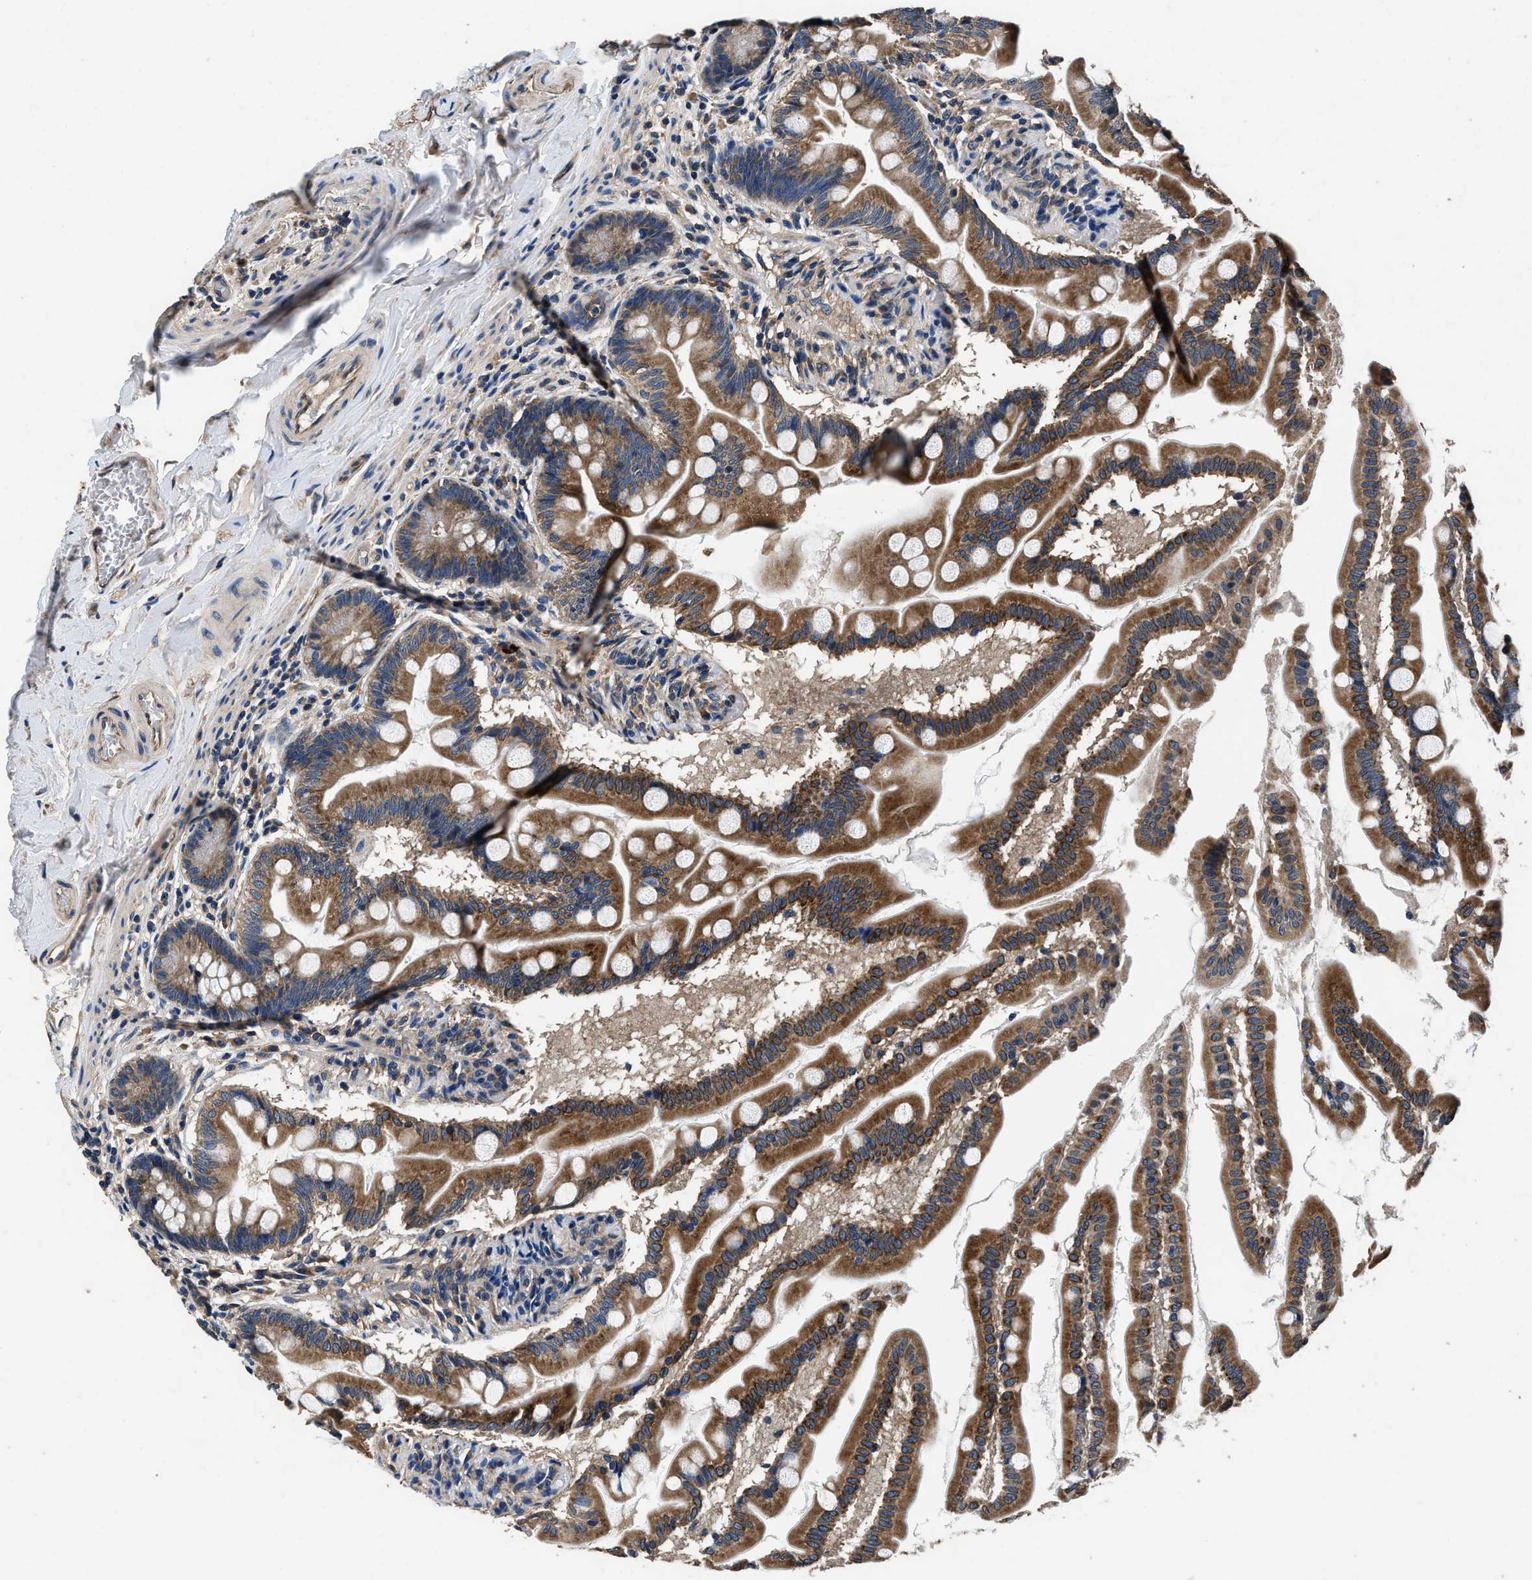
{"staining": {"intensity": "strong", "quantity": ">75%", "location": "cytoplasmic/membranous"}, "tissue": "small intestine", "cell_type": "Glandular cells", "image_type": "normal", "snomed": [{"axis": "morphology", "description": "Normal tissue, NOS"}, {"axis": "topography", "description": "Small intestine"}], "caption": "The image displays a brown stain indicating the presence of a protein in the cytoplasmic/membranous of glandular cells in small intestine. The protein is shown in brown color, while the nuclei are stained blue.", "gene": "DHRS7B", "patient": {"sex": "female", "age": 56}}